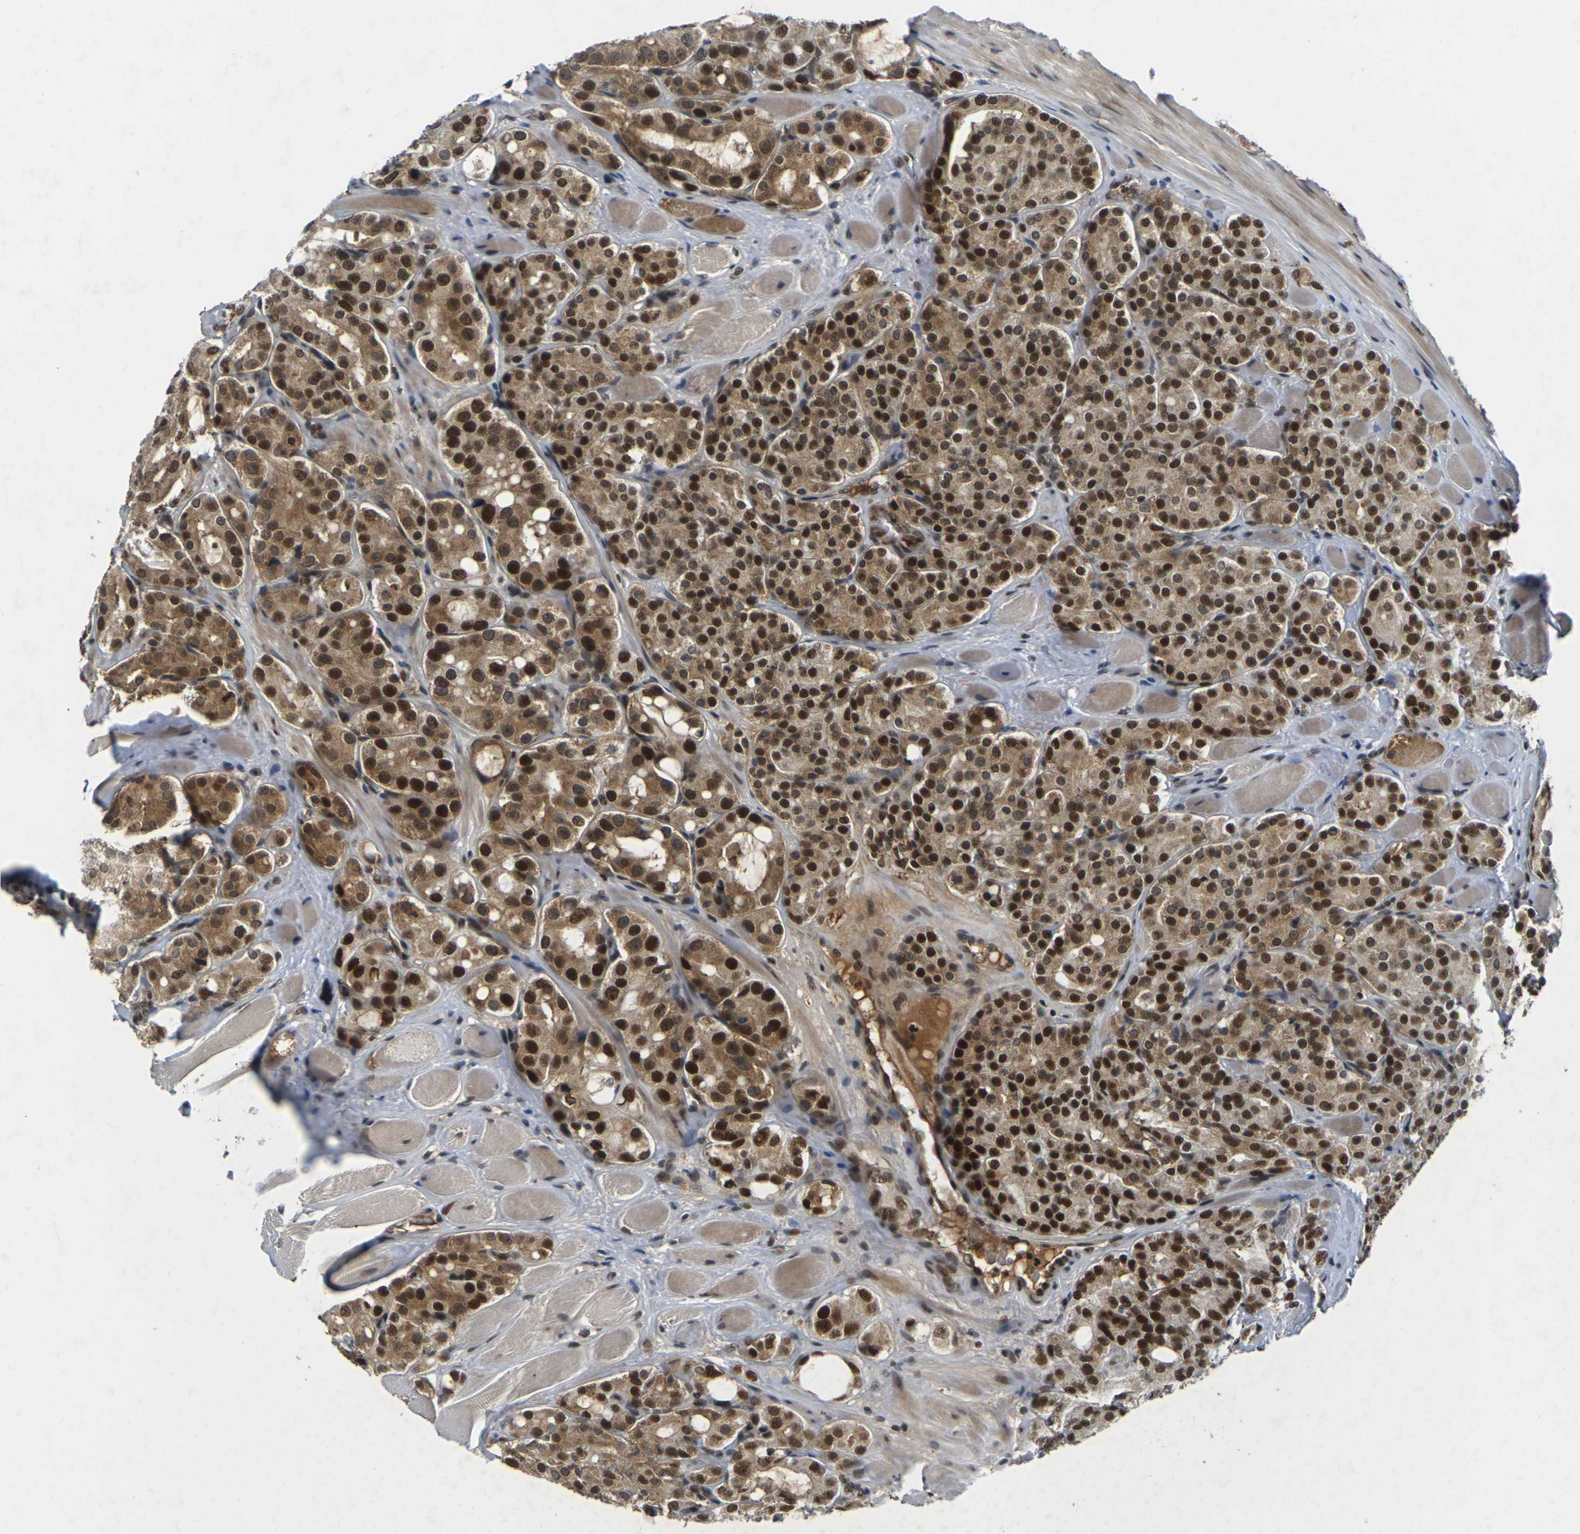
{"staining": {"intensity": "strong", "quantity": ">75%", "location": "cytoplasmic/membranous,nuclear"}, "tissue": "prostate cancer", "cell_type": "Tumor cells", "image_type": "cancer", "snomed": [{"axis": "morphology", "description": "Adenocarcinoma, High grade"}, {"axis": "topography", "description": "Prostate"}], "caption": "Prostate cancer (high-grade adenocarcinoma) stained with a brown dye displays strong cytoplasmic/membranous and nuclear positive positivity in about >75% of tumor cells.", "gene": "NELFA", "patient": {"sex": "male", "age": 65}}